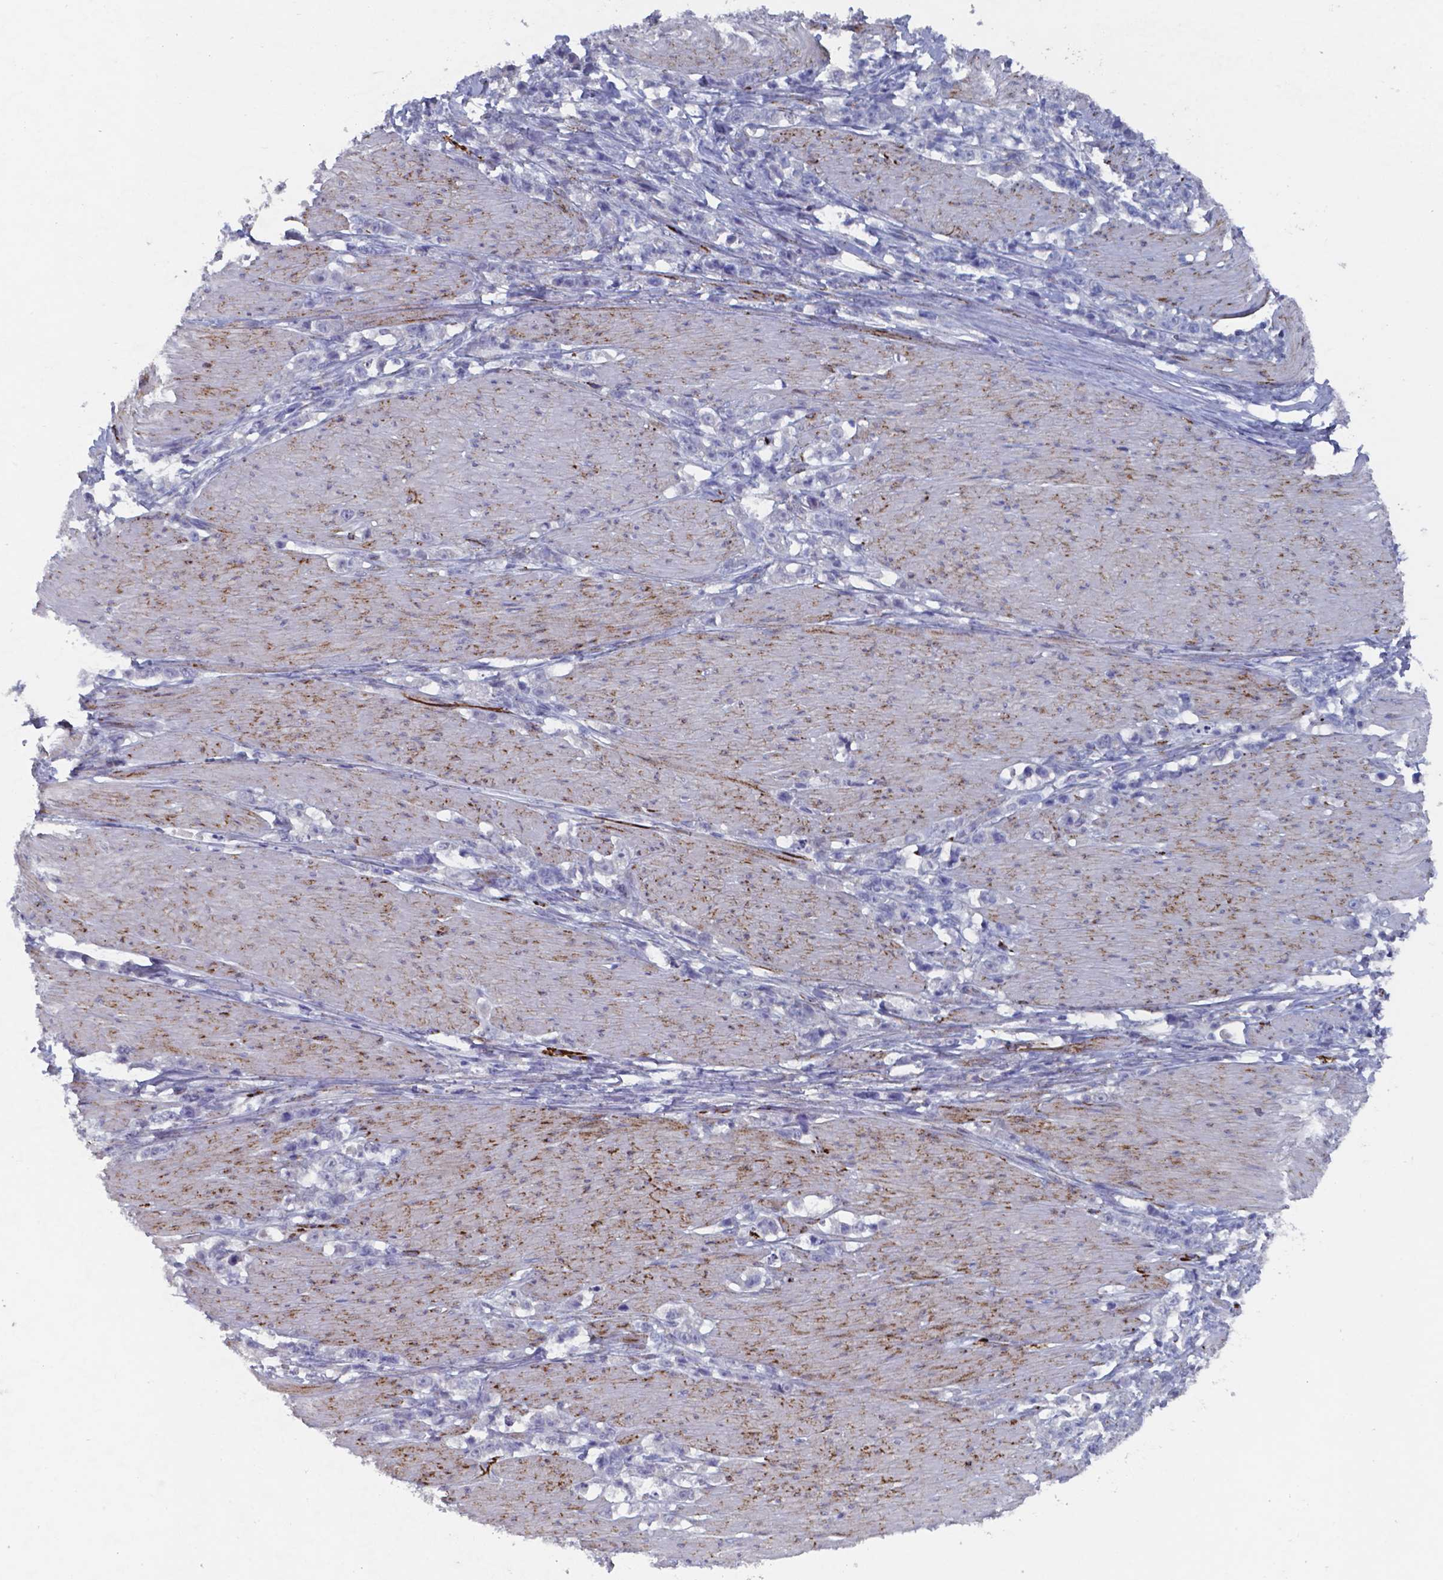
{"staining": {"intensity": "negative", "quantity": "none", "location": "none"}, "tissue": "stomach cancer", "cell_type": "Tumor cells", "image_type": "cancer", "snomed": [{"axis": "morphology", "description": "Adenocarcinoma, NOS"}, {"axis": "topography", "description": "Stomach, lower"}], "caption": "Adenocarcinoma (stomach) stained for a protein using immunohistochemistry (IHC) displays no staining tumor cells.", "gene": "PLA2R1", "patient": {"sex": "male", "age": 88}}